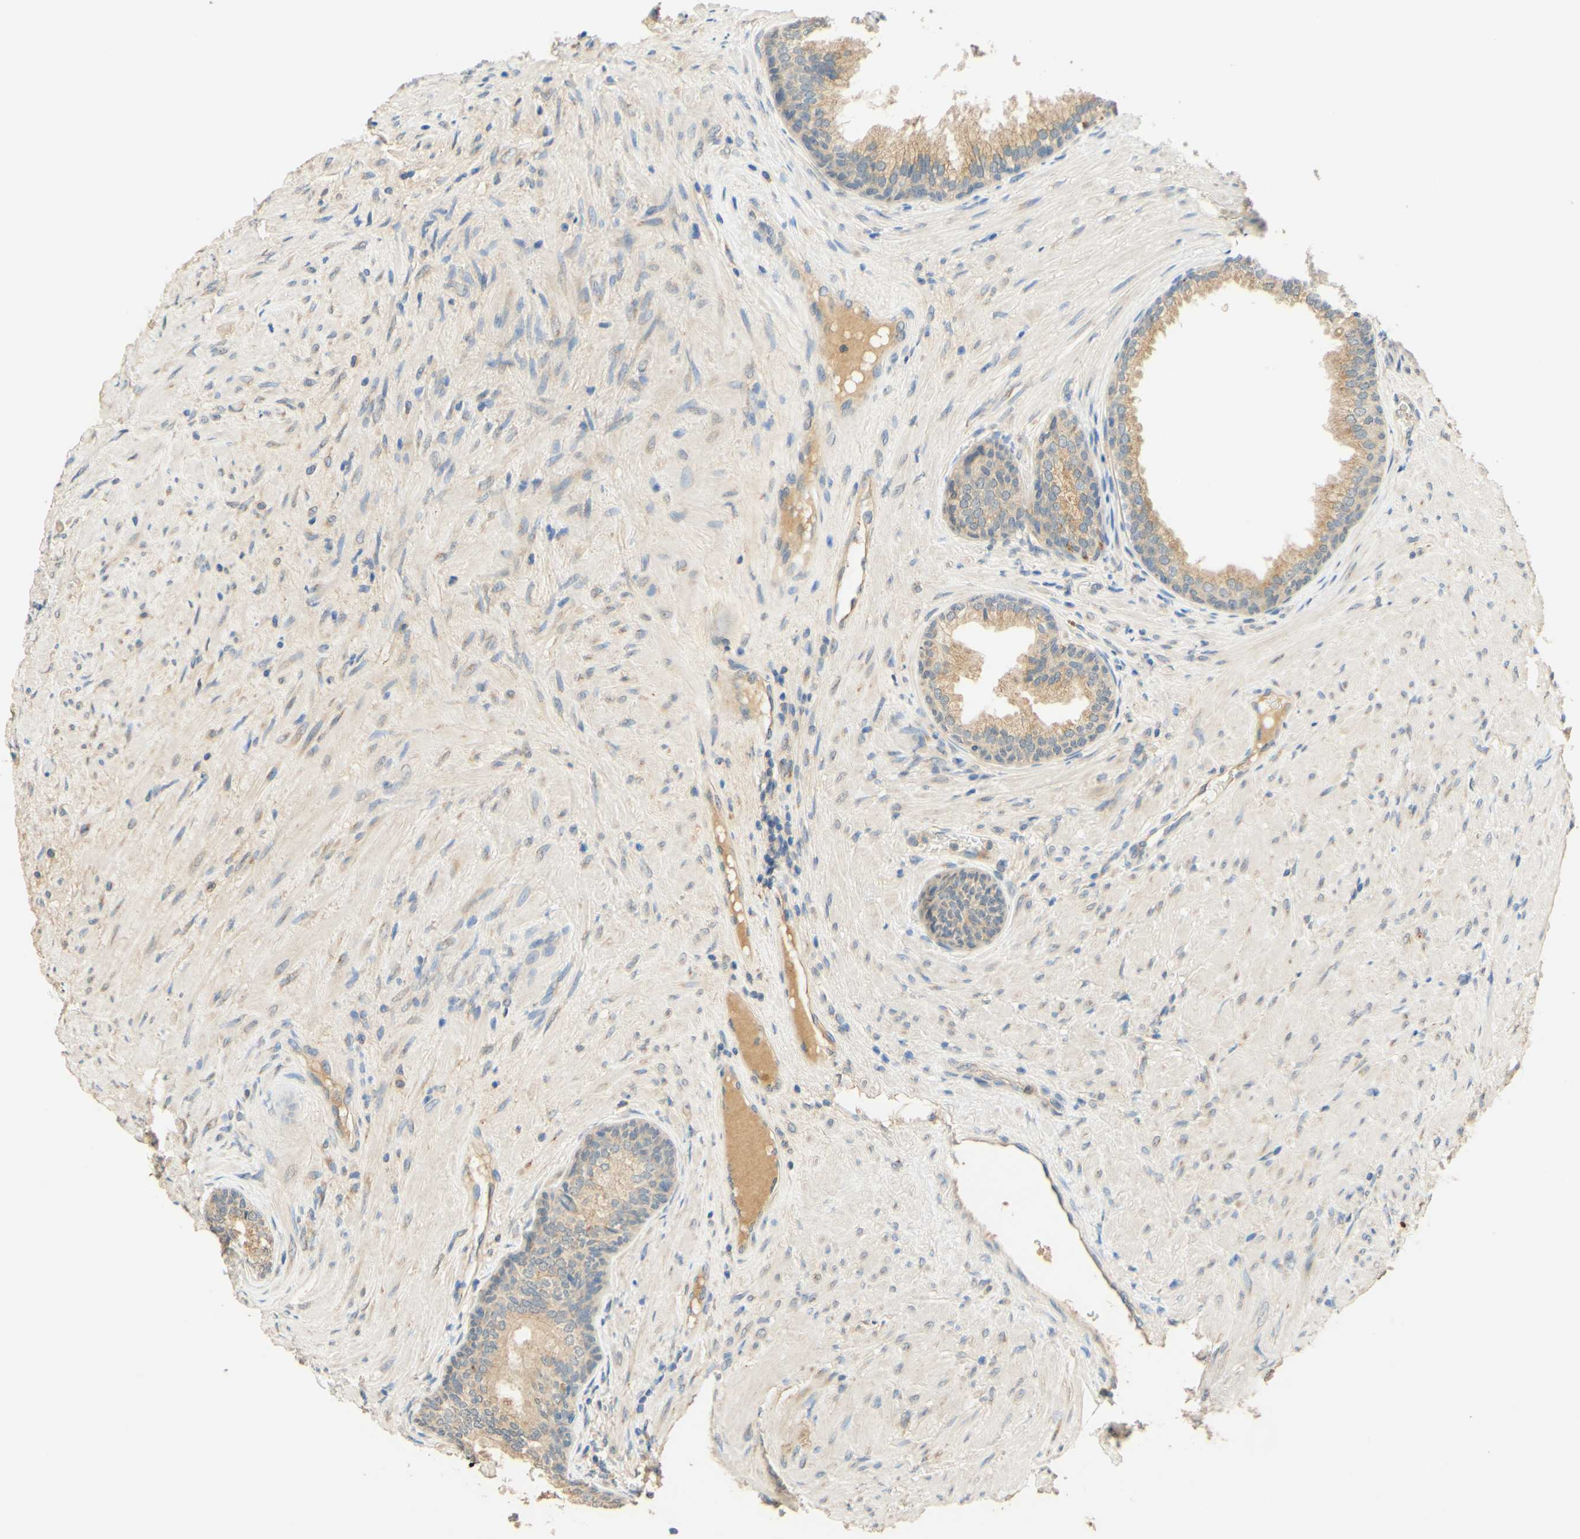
{"staining": {"intensity": "moderate", "quantity": ">75%", "location": "cytoplasmic/membranous"}, "tissue": "prostate", "cell_type": "Glandular cells", "image_type": "normal", "snomed": [{"axis": "morphology", "description": "Normal tissue, NOS"}, {"axis": "topography", "description": "Prostate"}], "caption": "This is an image of immunohistochemistry staining of unremarkable prostate, which shows moderate expression in the cytoplasmic/membranous of glandular cells.", "gene": "ENTREP2", "patient": {"sex": "male", "age": 76}}